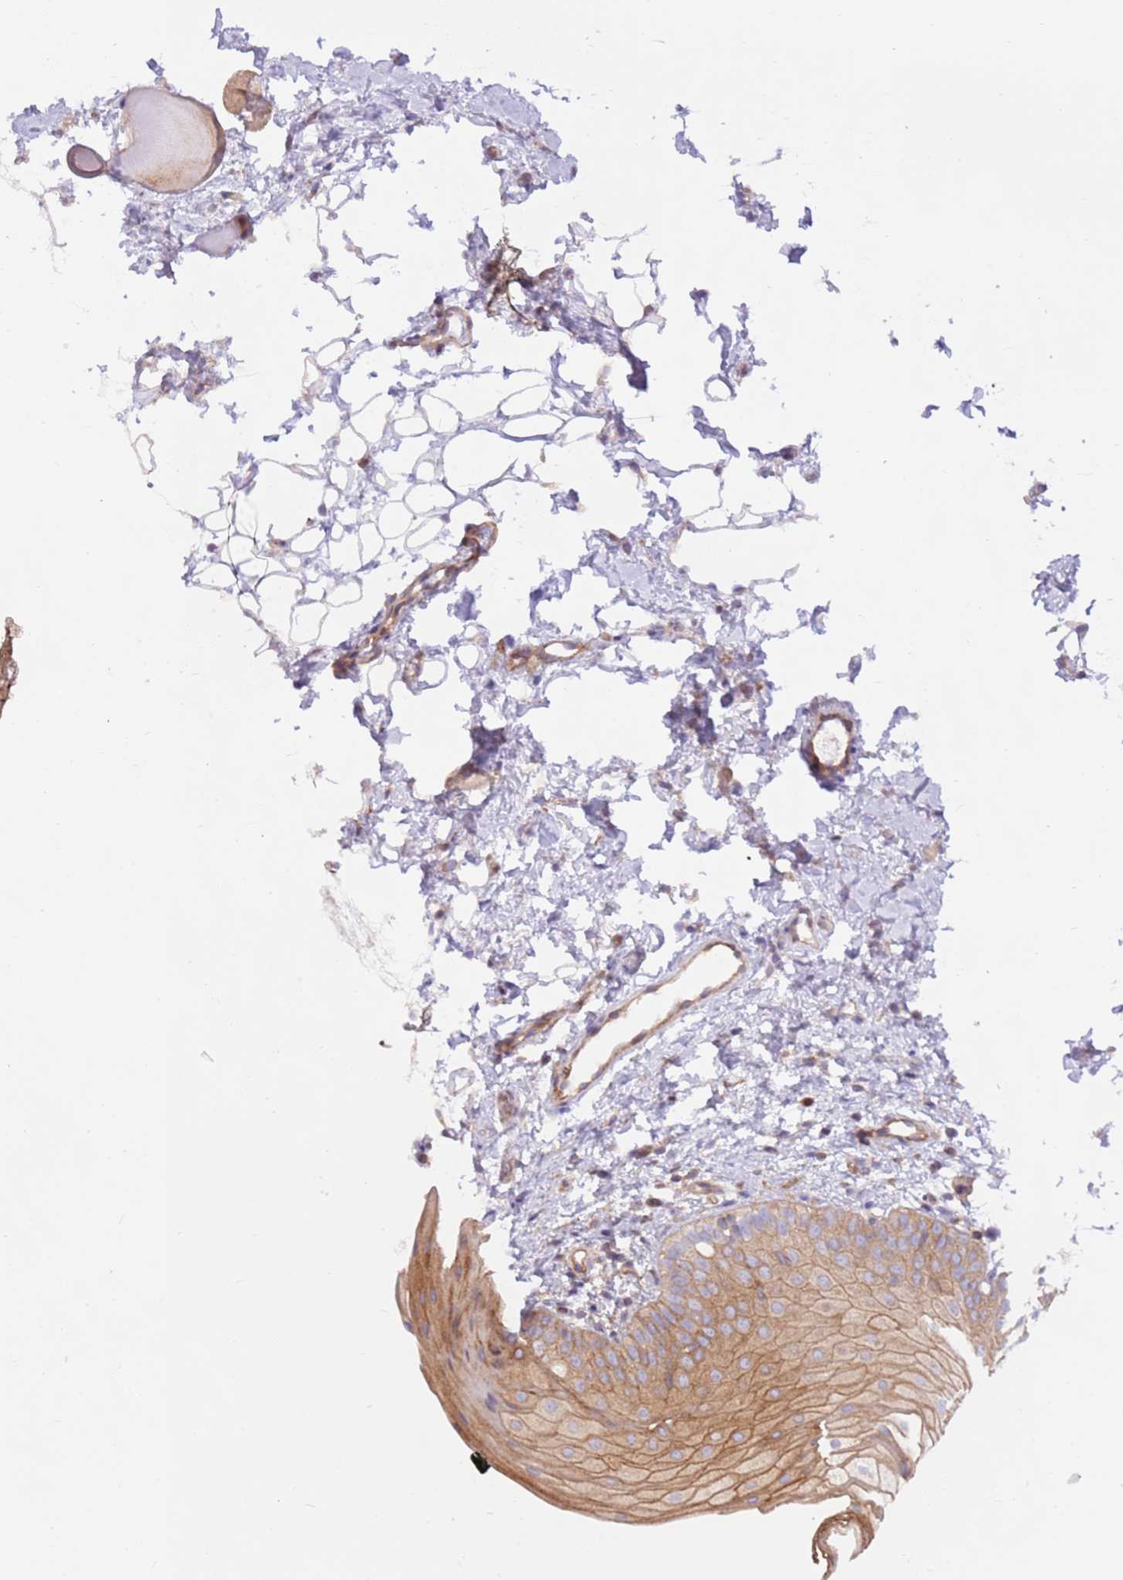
{"staining": {"intensity": "moderate", "quantity": ">75%", "location": "cytoplasmic/membranous"}, "tissue": "oral mucosa", "cell_type": "Squamous epithelial cells", "image_type": "normal", "snomed": [{"axis": "morphology", "description": "Normal tissue, NOS"}, {"axis": "topography", "description": "Oral tissue"}], "caption": "Protein expression analysis of unremarkable oral mucosa shows moderate cytoplasmic/membranous expression in about >75% of squamous epithelial cells. The protein of interest is stained brown, and the nuclei are stained in blue (DAB (3,3'-diaminobenzidine) IHC with brightfield microscopy, high magnification).", "gene": "DDX19B", "patient": {"sex": "male", "age": 28}}